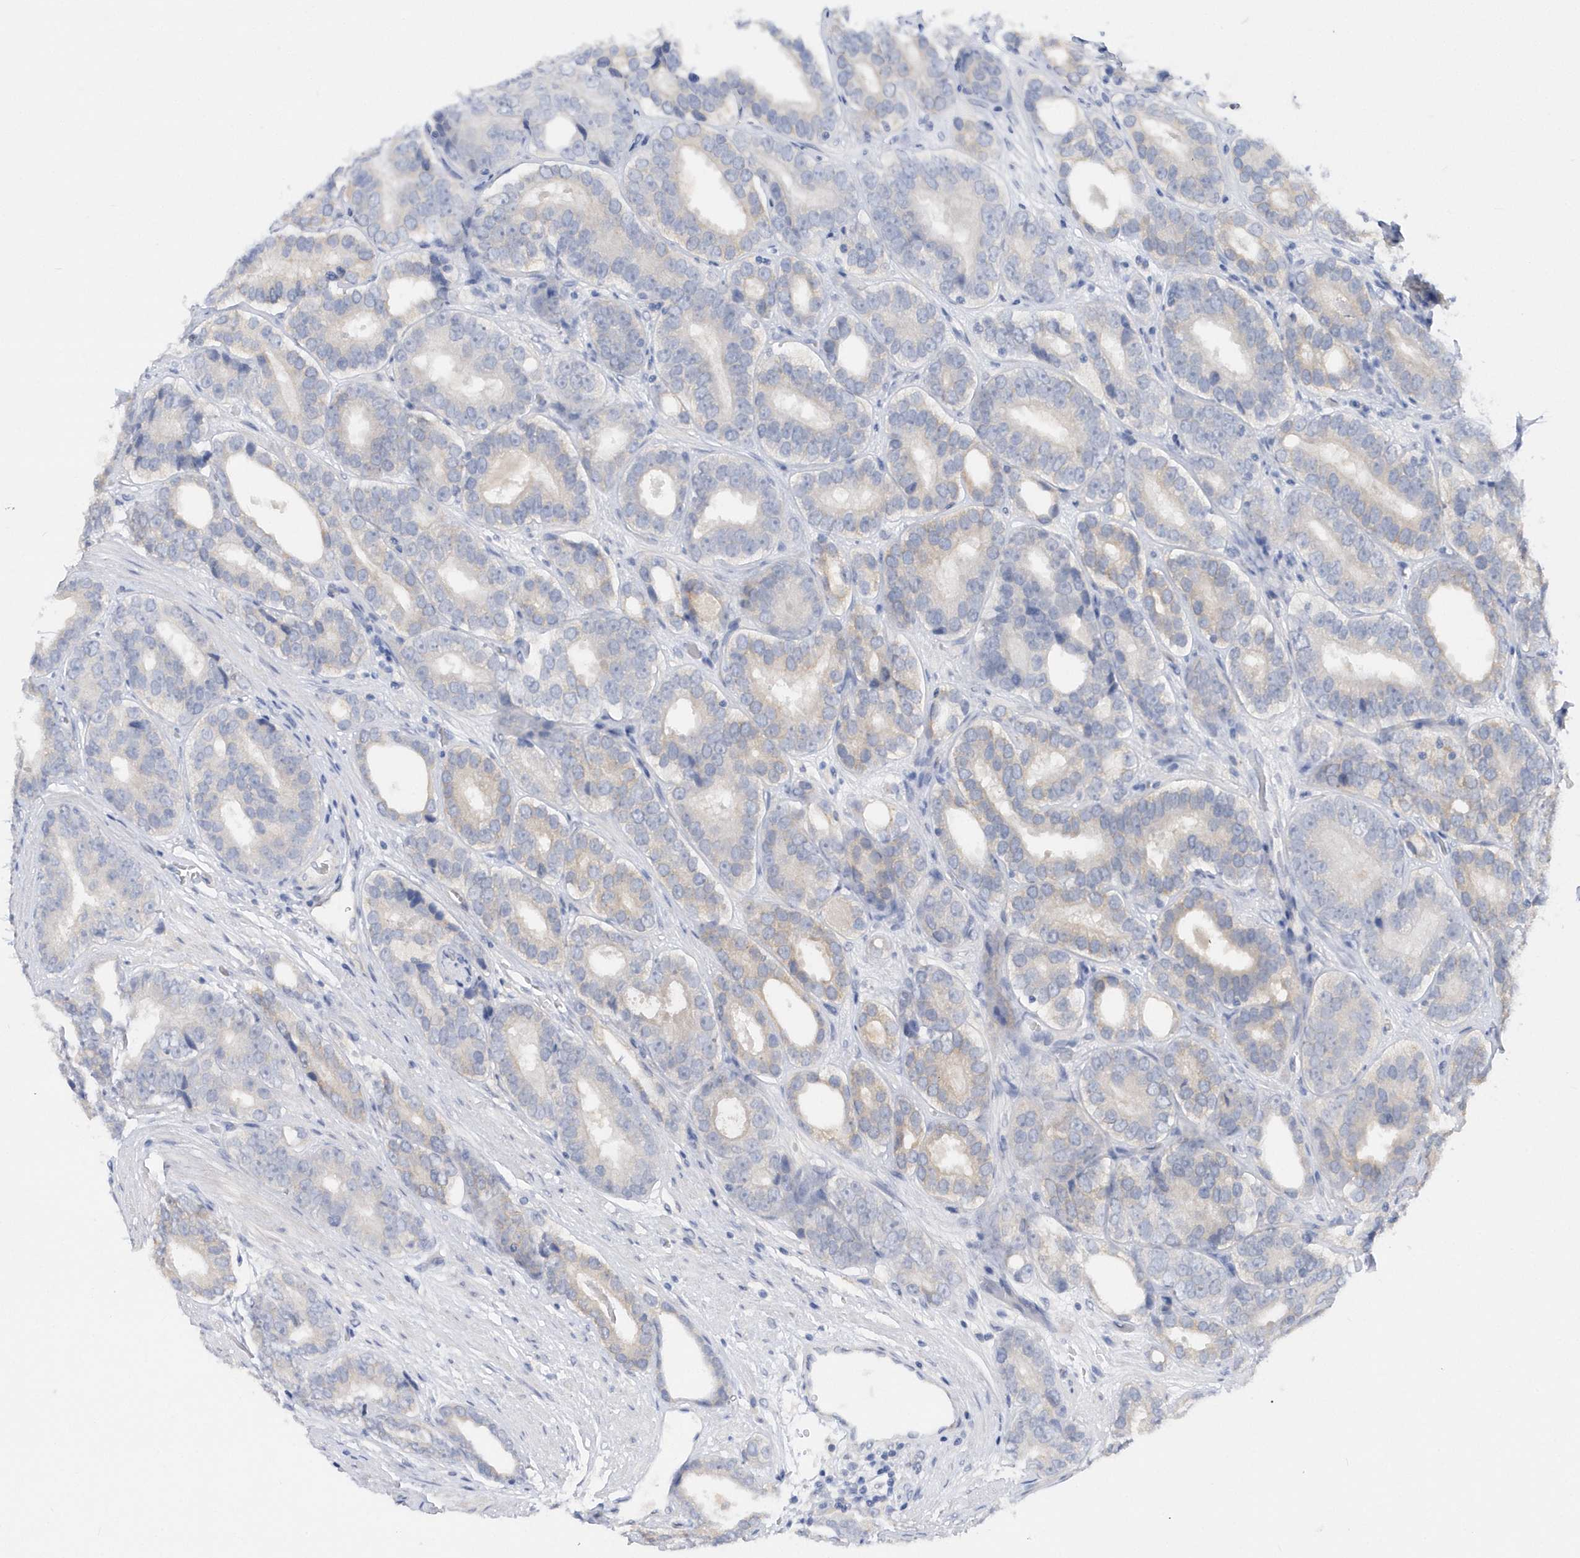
{"staining": {"intensity": "negative", "quantity": "none", "location": "none"}, "tissue": "prostate cancer", "cell_type": "Tumor cells", "image_type": "cancer", "snomed": [{"axis": "morphology", "description": "Adenocarcinoma, High grade"}, {"axis": "topography", "description": "Prostate"}], "caption": "Protein analysis of adenocarcinoma (high-grade) (prostate) shows no significant staining in tumor cells.", "gene": "RPE", "patient": {"sex": "male", "age": 56}}